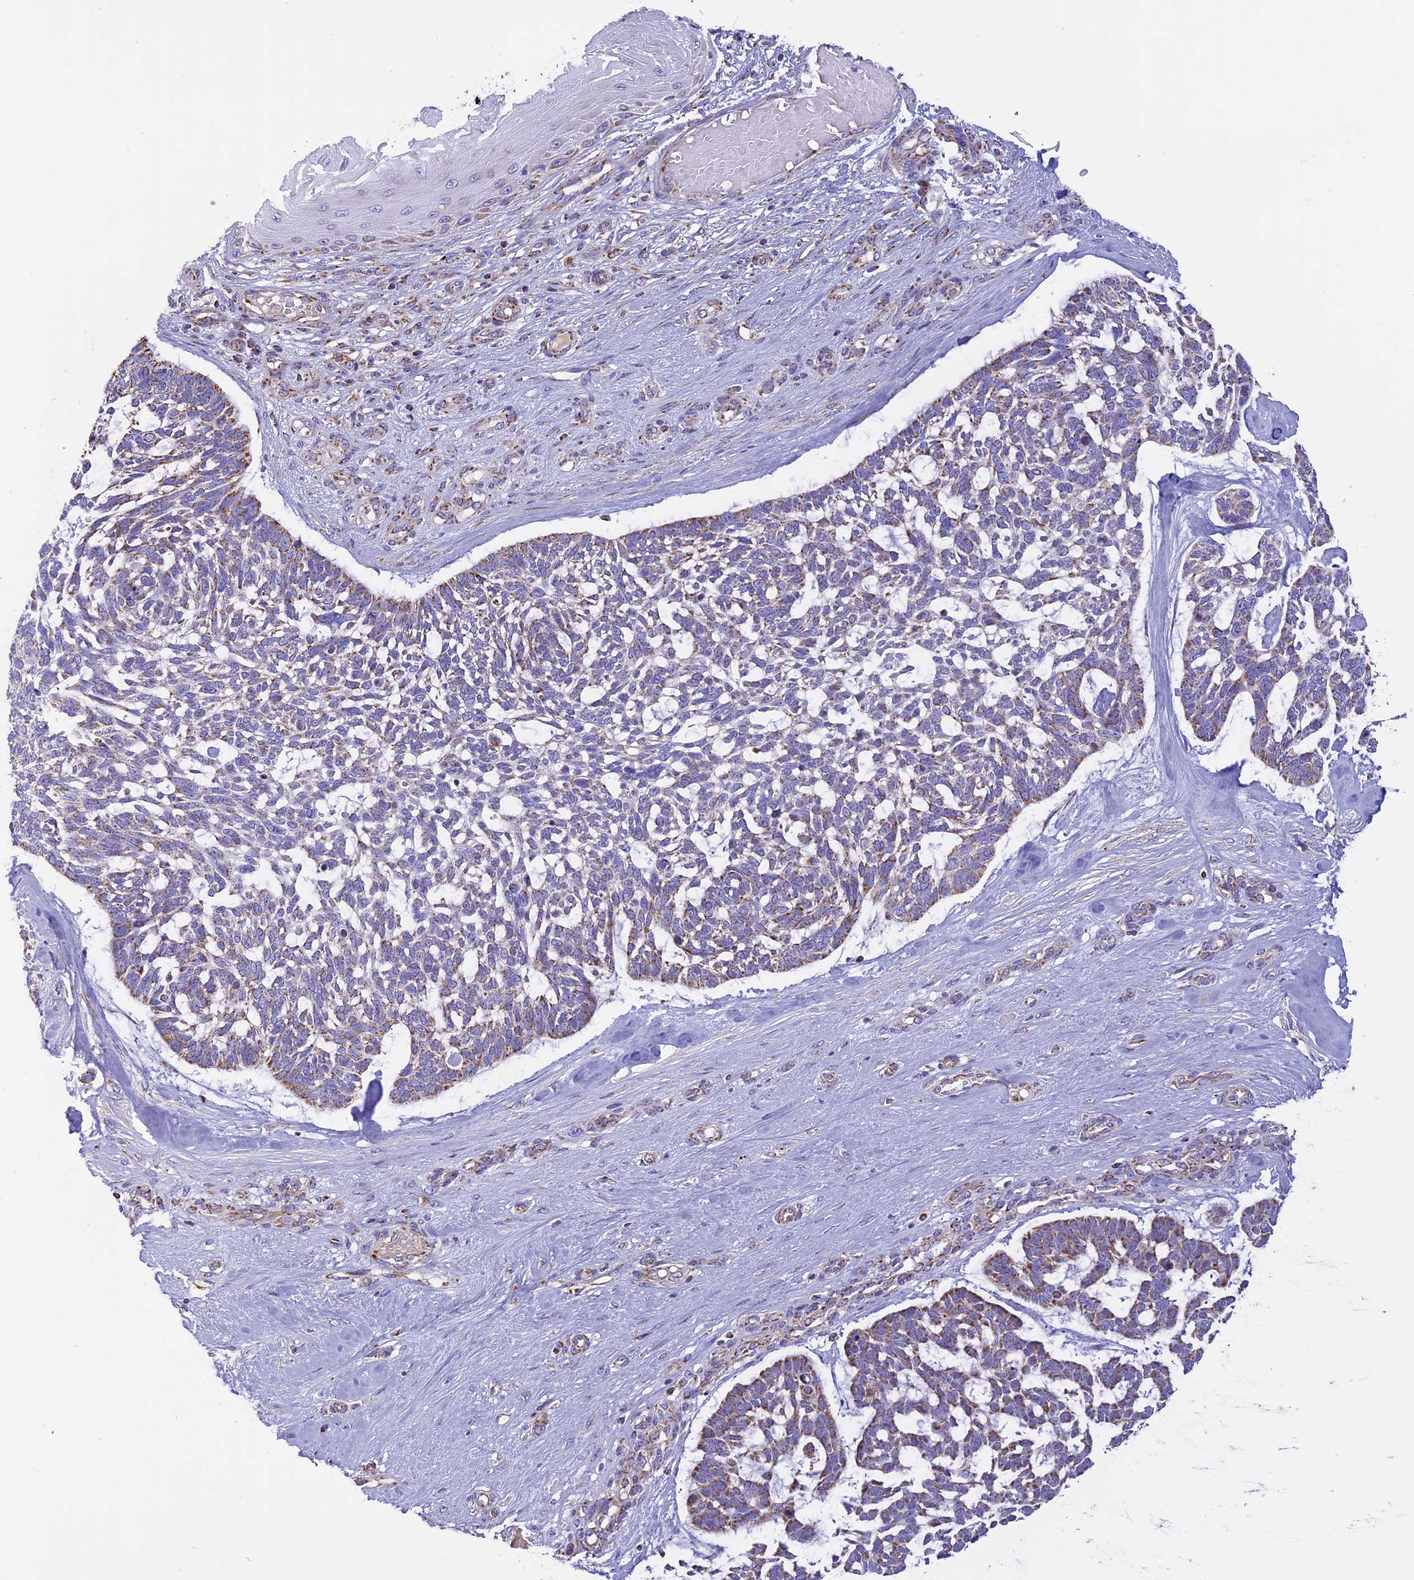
{"staining": {"intensity": "moderate", "quantity": "25%-75%", "location": "cytoplasmic/membranous"}, "tissue": "skin cancer", "cell_type": "Tumor cells", "image_type": "cancer", "snomed": [{"axis": "morphology", "description": "Basal cell carcinoma"}, {"axis": "topography", "description": "Skin"}], "caption": "Immunohistochemistry histopathology image of human basal cell carcinoma (skin) stained for a protein (brown), which exhibits medium levels of moderate cytoplasmic/membranous staining in about 25%-75% of tumor cells.", "gene": "KCNG1", "patient": {"sex": "male", "age": 88}}